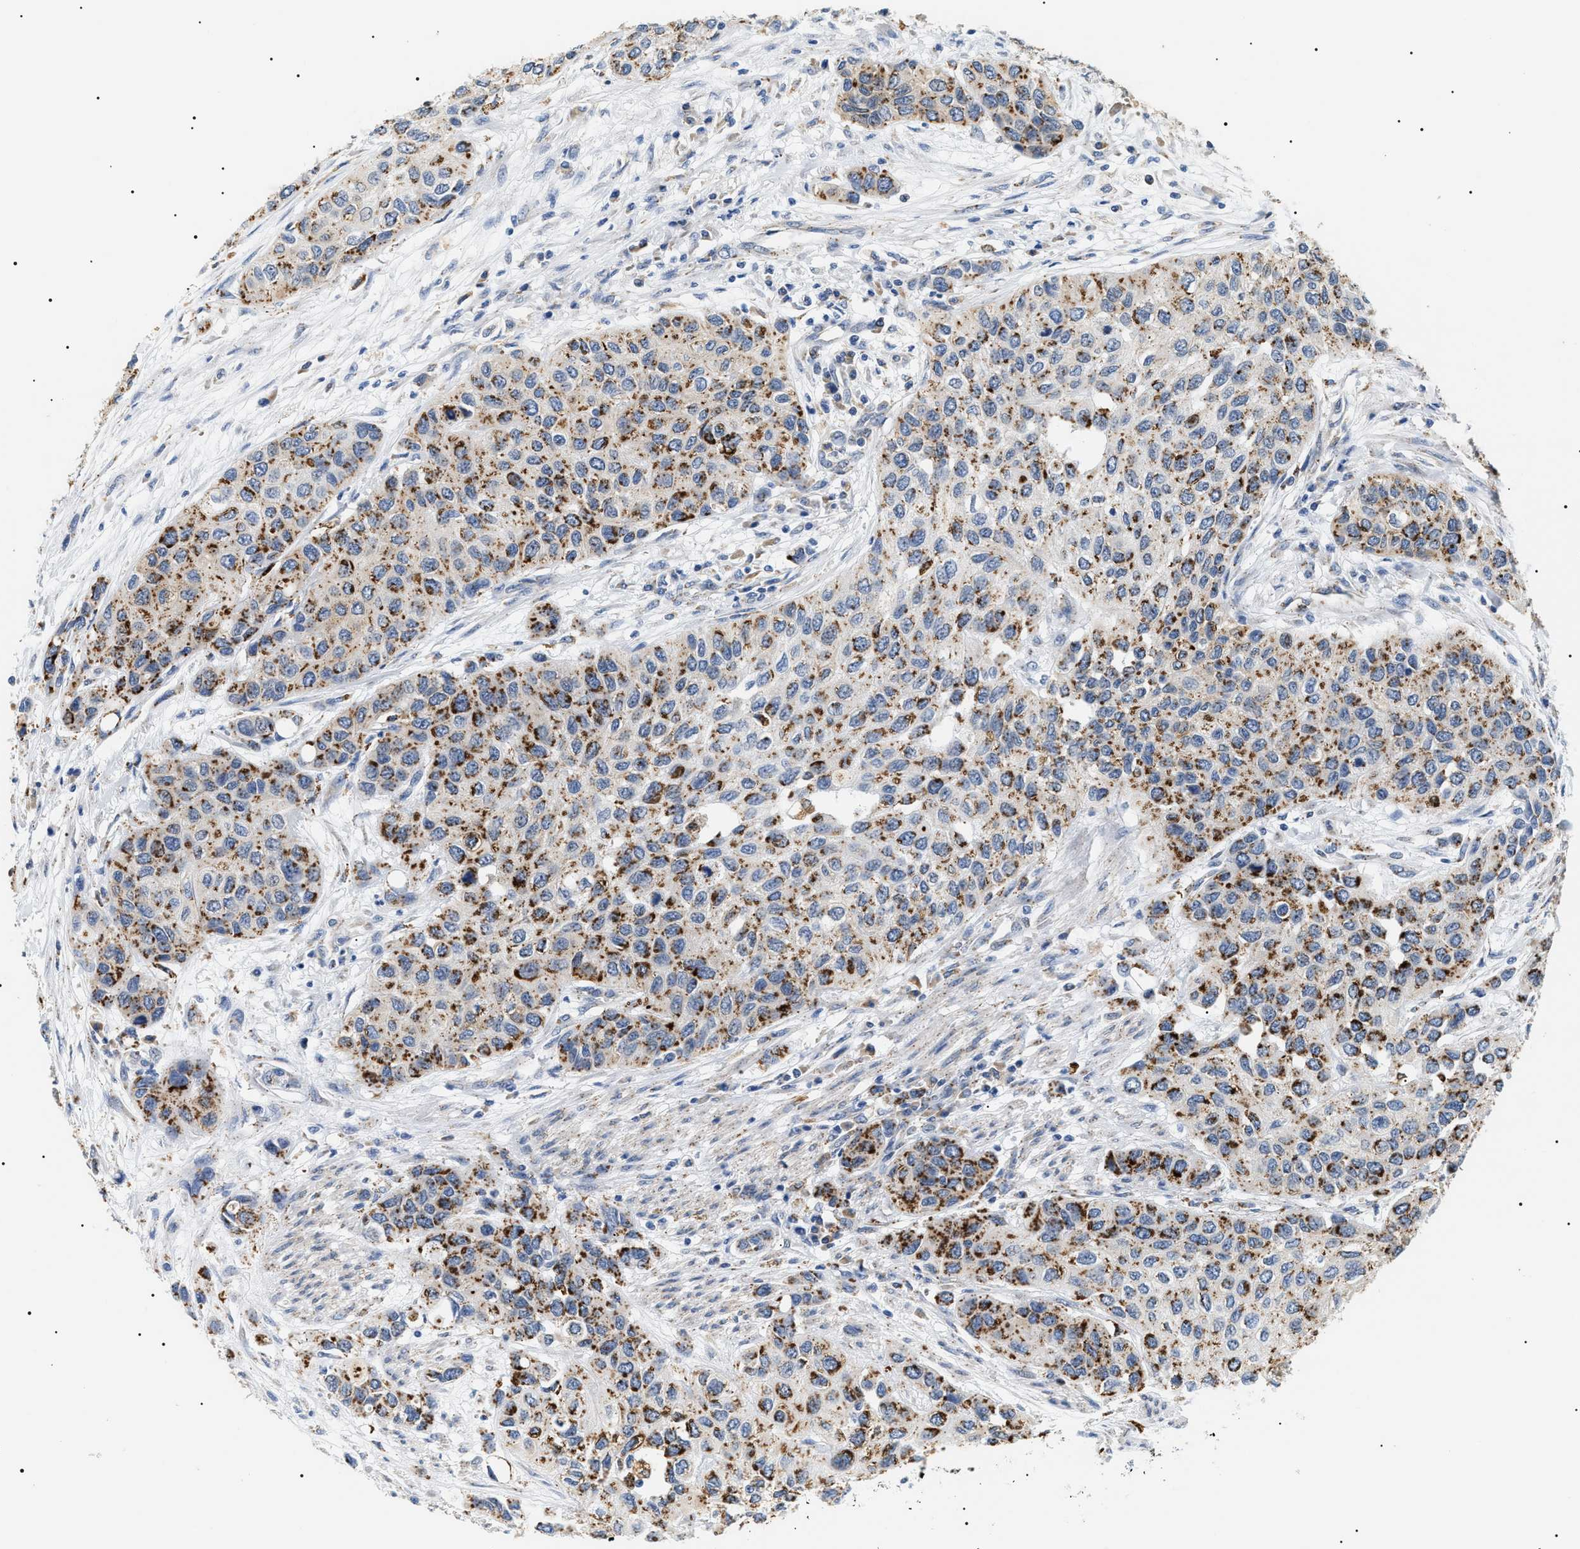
{"staining": {"intensity": "strong", "quantity": "25%-75%", "location": "cytoplasmic/membranous"}, "tissue": "urothelial cancer", "cell_type": "Tumor cells", "image_type": "cancer", "snomed": [{"axis": "morphology", "description": "Urothelial carcinoma, High grade"}, {"axis": "topography", "description": "Urinary bladder"}], "caption": "A photomicrograph of human high-grade urothelial carcinoma stained for a protein demonstrates strong cytoplasmic/membranous brown staining in tumor cells.", "gene": "HSD17B11", "patient": {"sex": "female", "age": 56}}